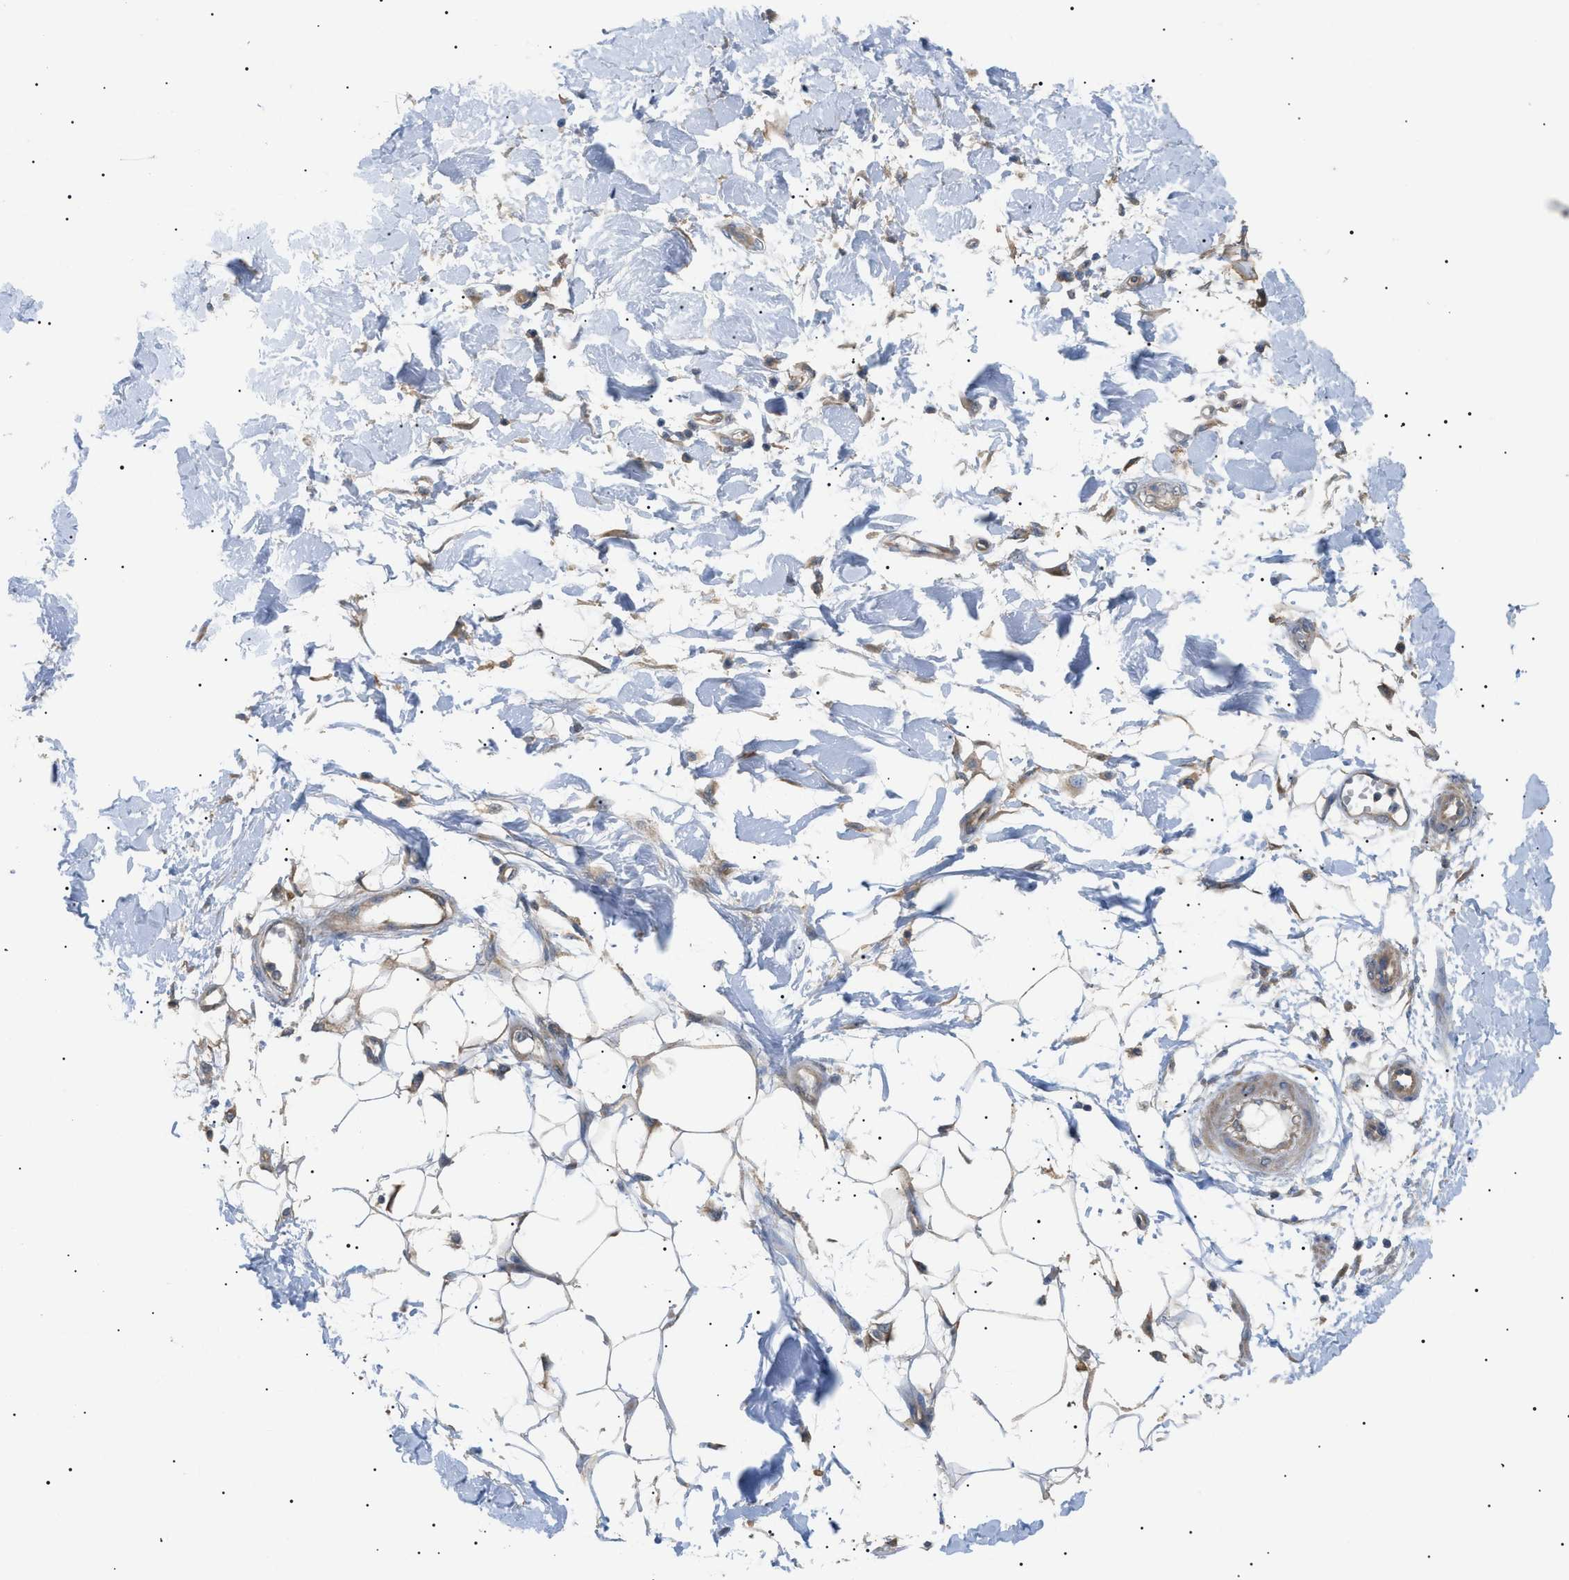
{"staining": {"intensity": "weak", "quantity": "25%-75%", "location": "cytoplasmic/membranous"}, "tissue": "adipose tissue", "cell_type": "Adipocytes", "image_type": "normal", "snomed": [{"axis": "morphology", "description": "Normal tissue, NOS"}, {"axis": "morphology", "description": "Squamous cell carcinoma, NOS"}, {"axis": "topography", "description": "Skin"}, {"axis": "topography", "description": "Peripheral nerve tissue"}], "caption": "Protein analysis of benign adipose tissue displays weak cytoplasmic/membranous positivity in about 25%-75% of adipocytes.", "gene": "IRS2", "patient": {"sex": "male", "age": 83}}